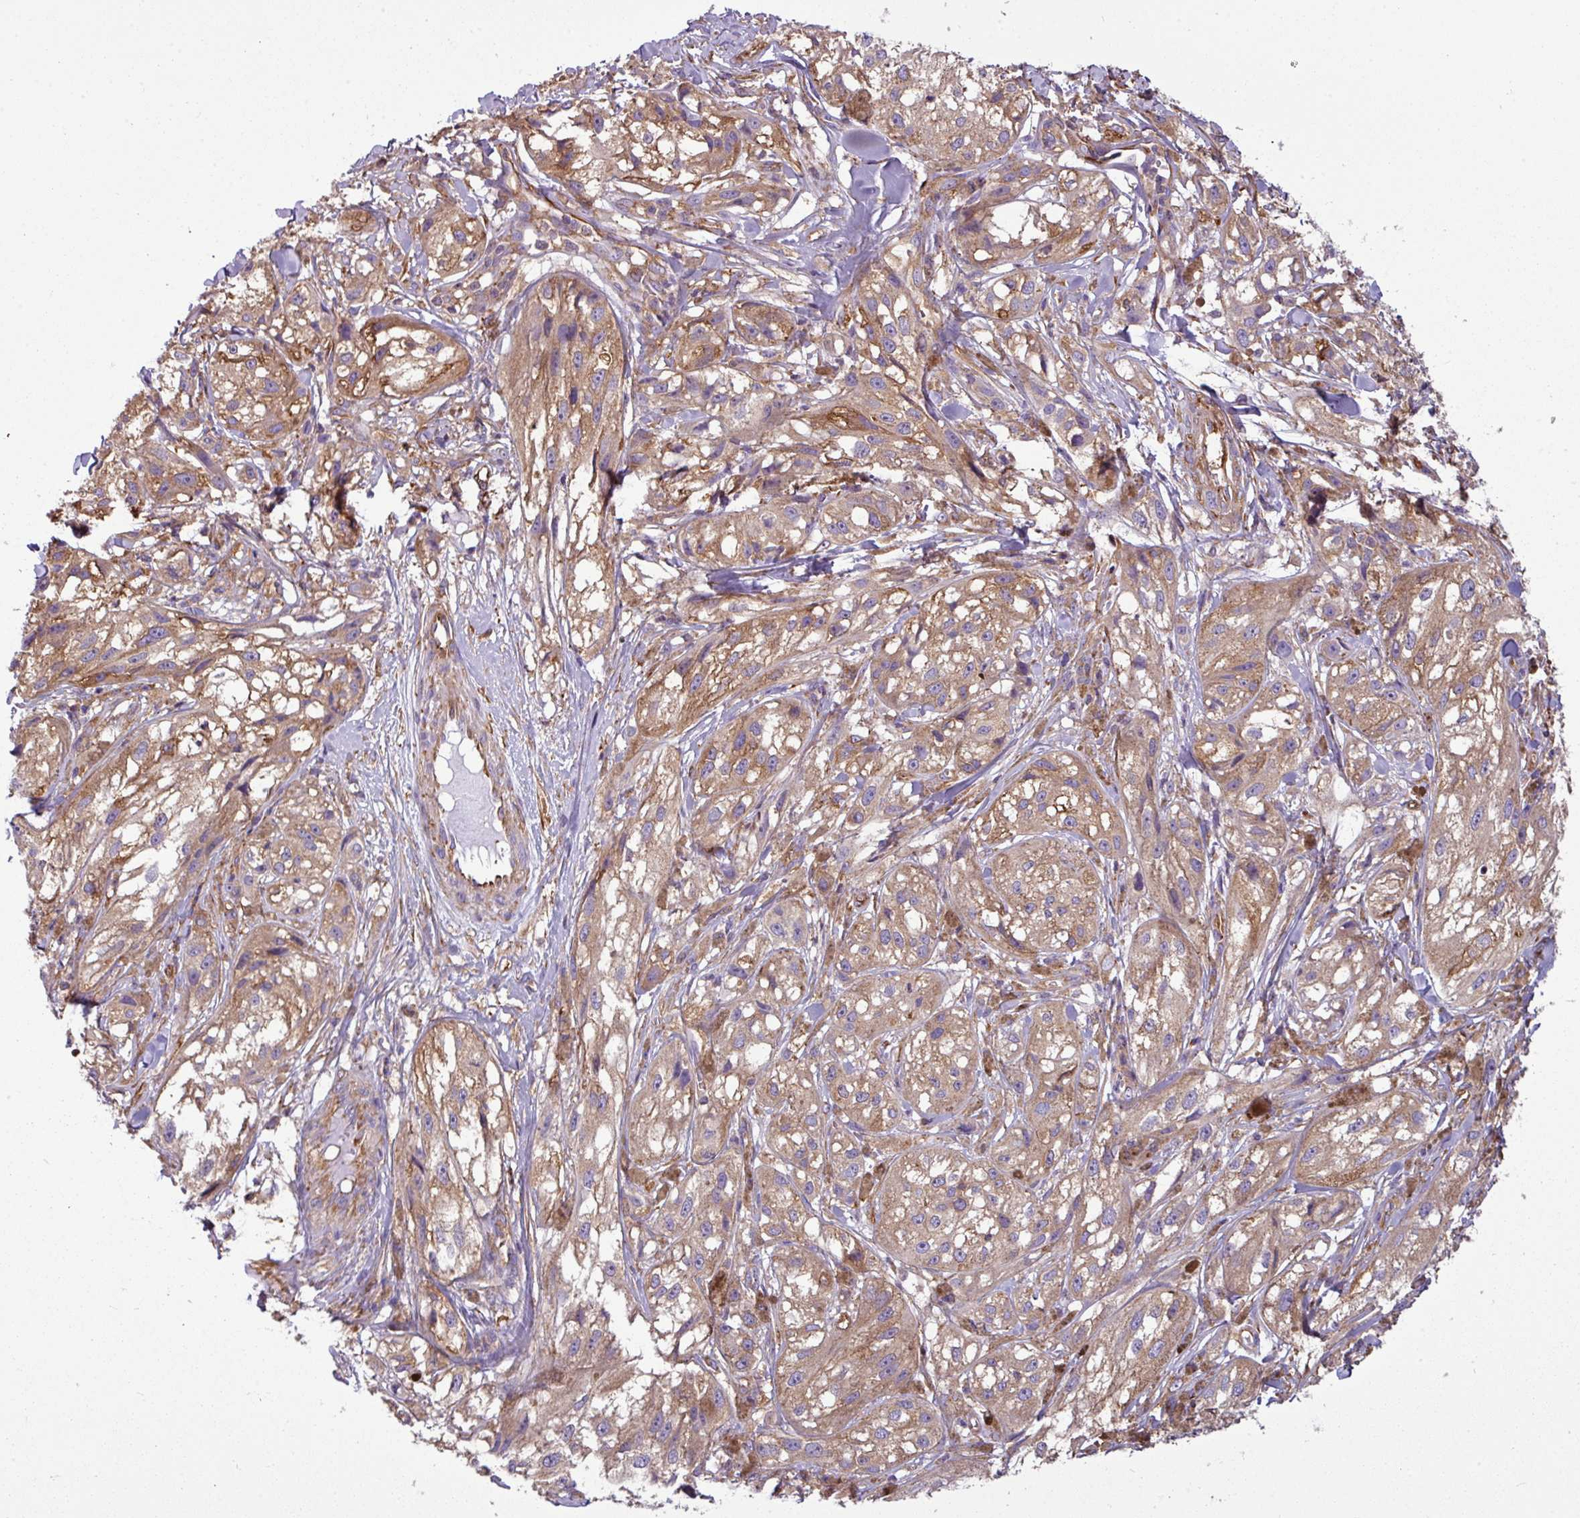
{"staining": {"intensity": "moderate", "quantity": "25%-75%", "location": "cytoplasmic/membranous"}, "tissue": "melanoma", "cell_type": "Tumor cells", "image_type": "cancer", "snomed": [{"axis": "morphology", "description": "Malignant melanoma, NOS"}, {"axis": "topography", "description": "Skin"}], "caption": "An image of melanoma stained for a protein displays moderate cytoplasmic/membranous brown staining in tumor cells.", "gene": "XNDC1N", "patient": {"sex": "male", "age": 88}}